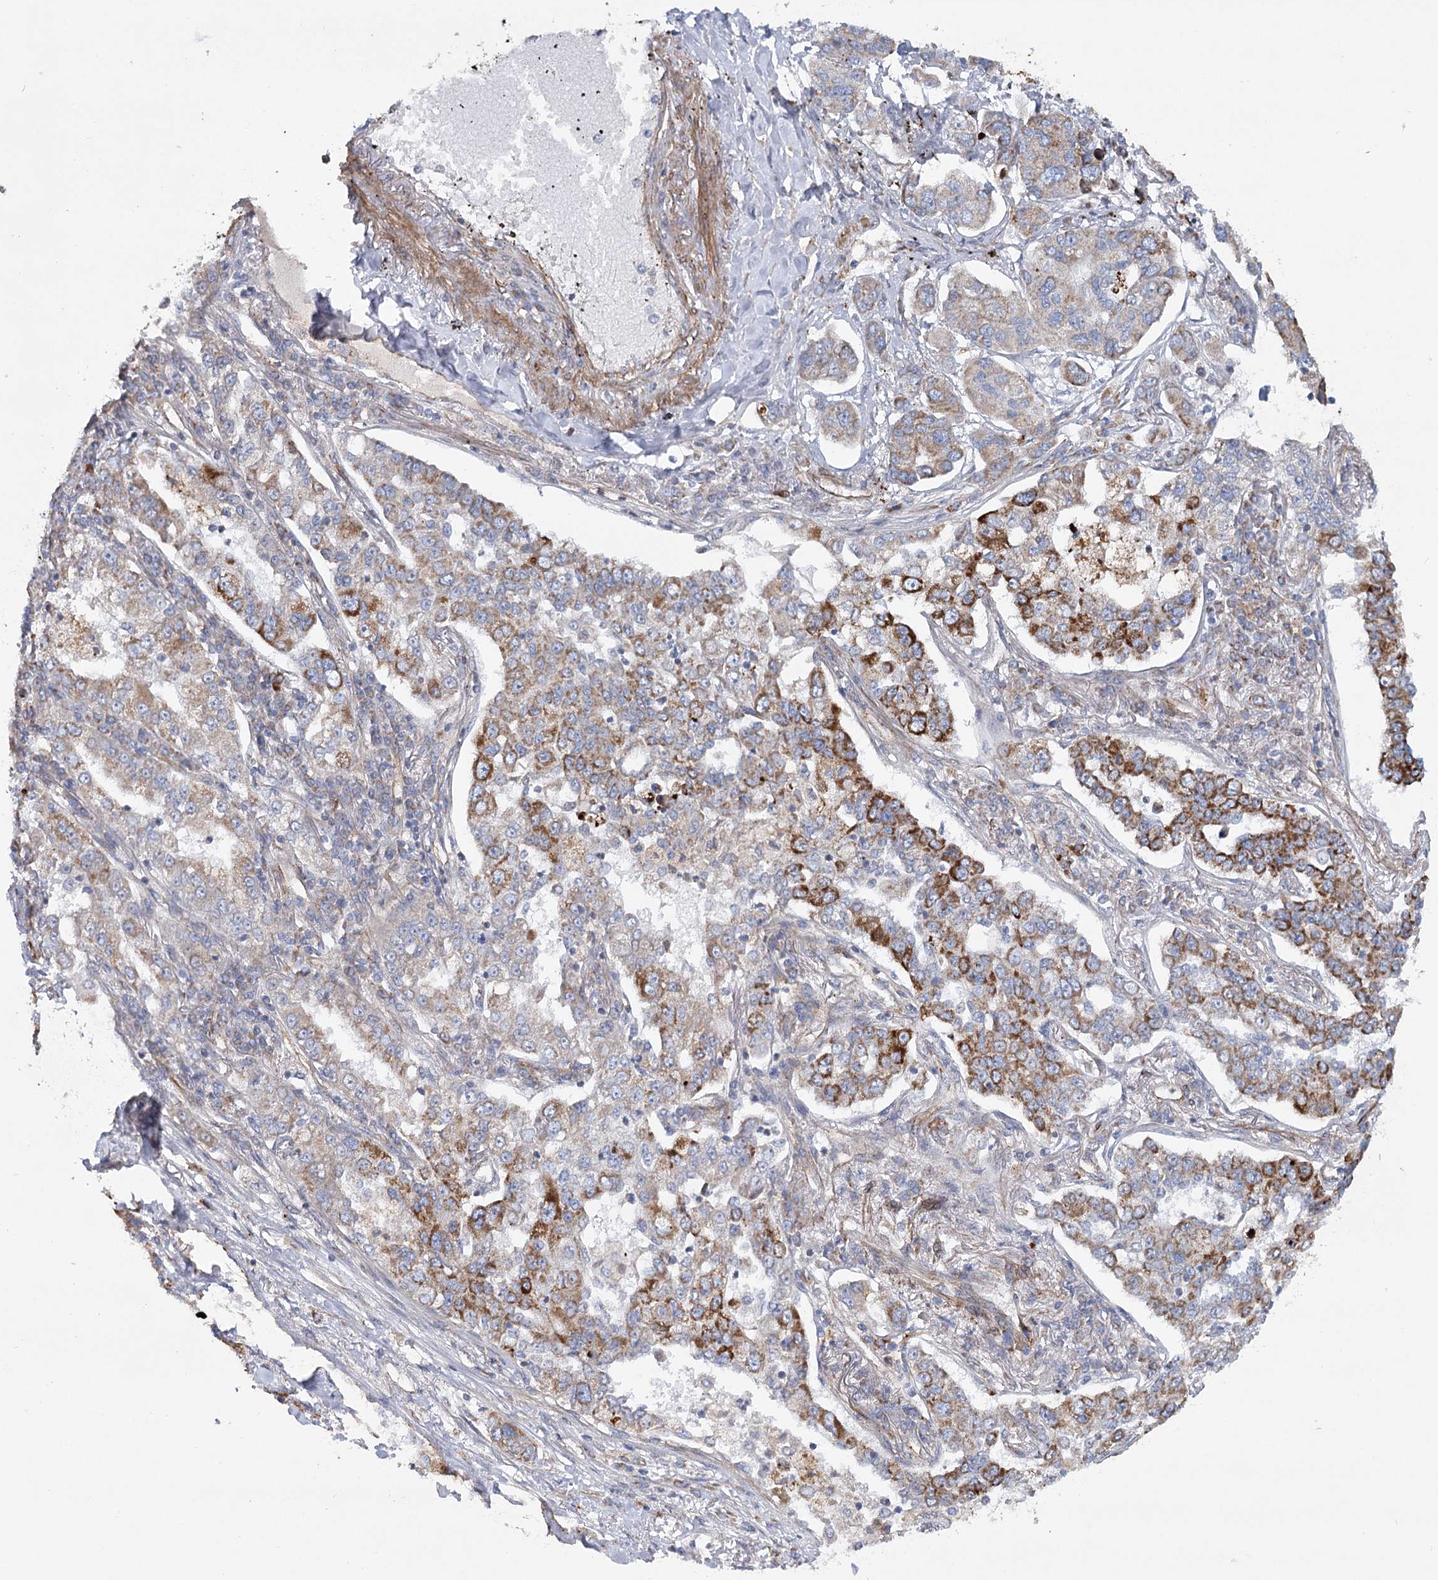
{"staining": {"intensity": "moderate", "quantity": "25%-75%", "location": "cytoplasmic/membranous"}, "tissue": "lung cancer", "cell_type": "Tumor cells", "image_type": "cancer", "snomed": [{"axis": "morphology", "description": "Adenocarcinoma, NOS"}, {"axis": "topography", "description": "Lung"}], "caption": "There is medium levels of moderate cytoplasmic/membranous staining in tumor cells of lung cancer, as demonstrated by immunohistochemical staining (brown color).", "gene": "TMEM164", "patient": {"sex": "male", "age": 49}}